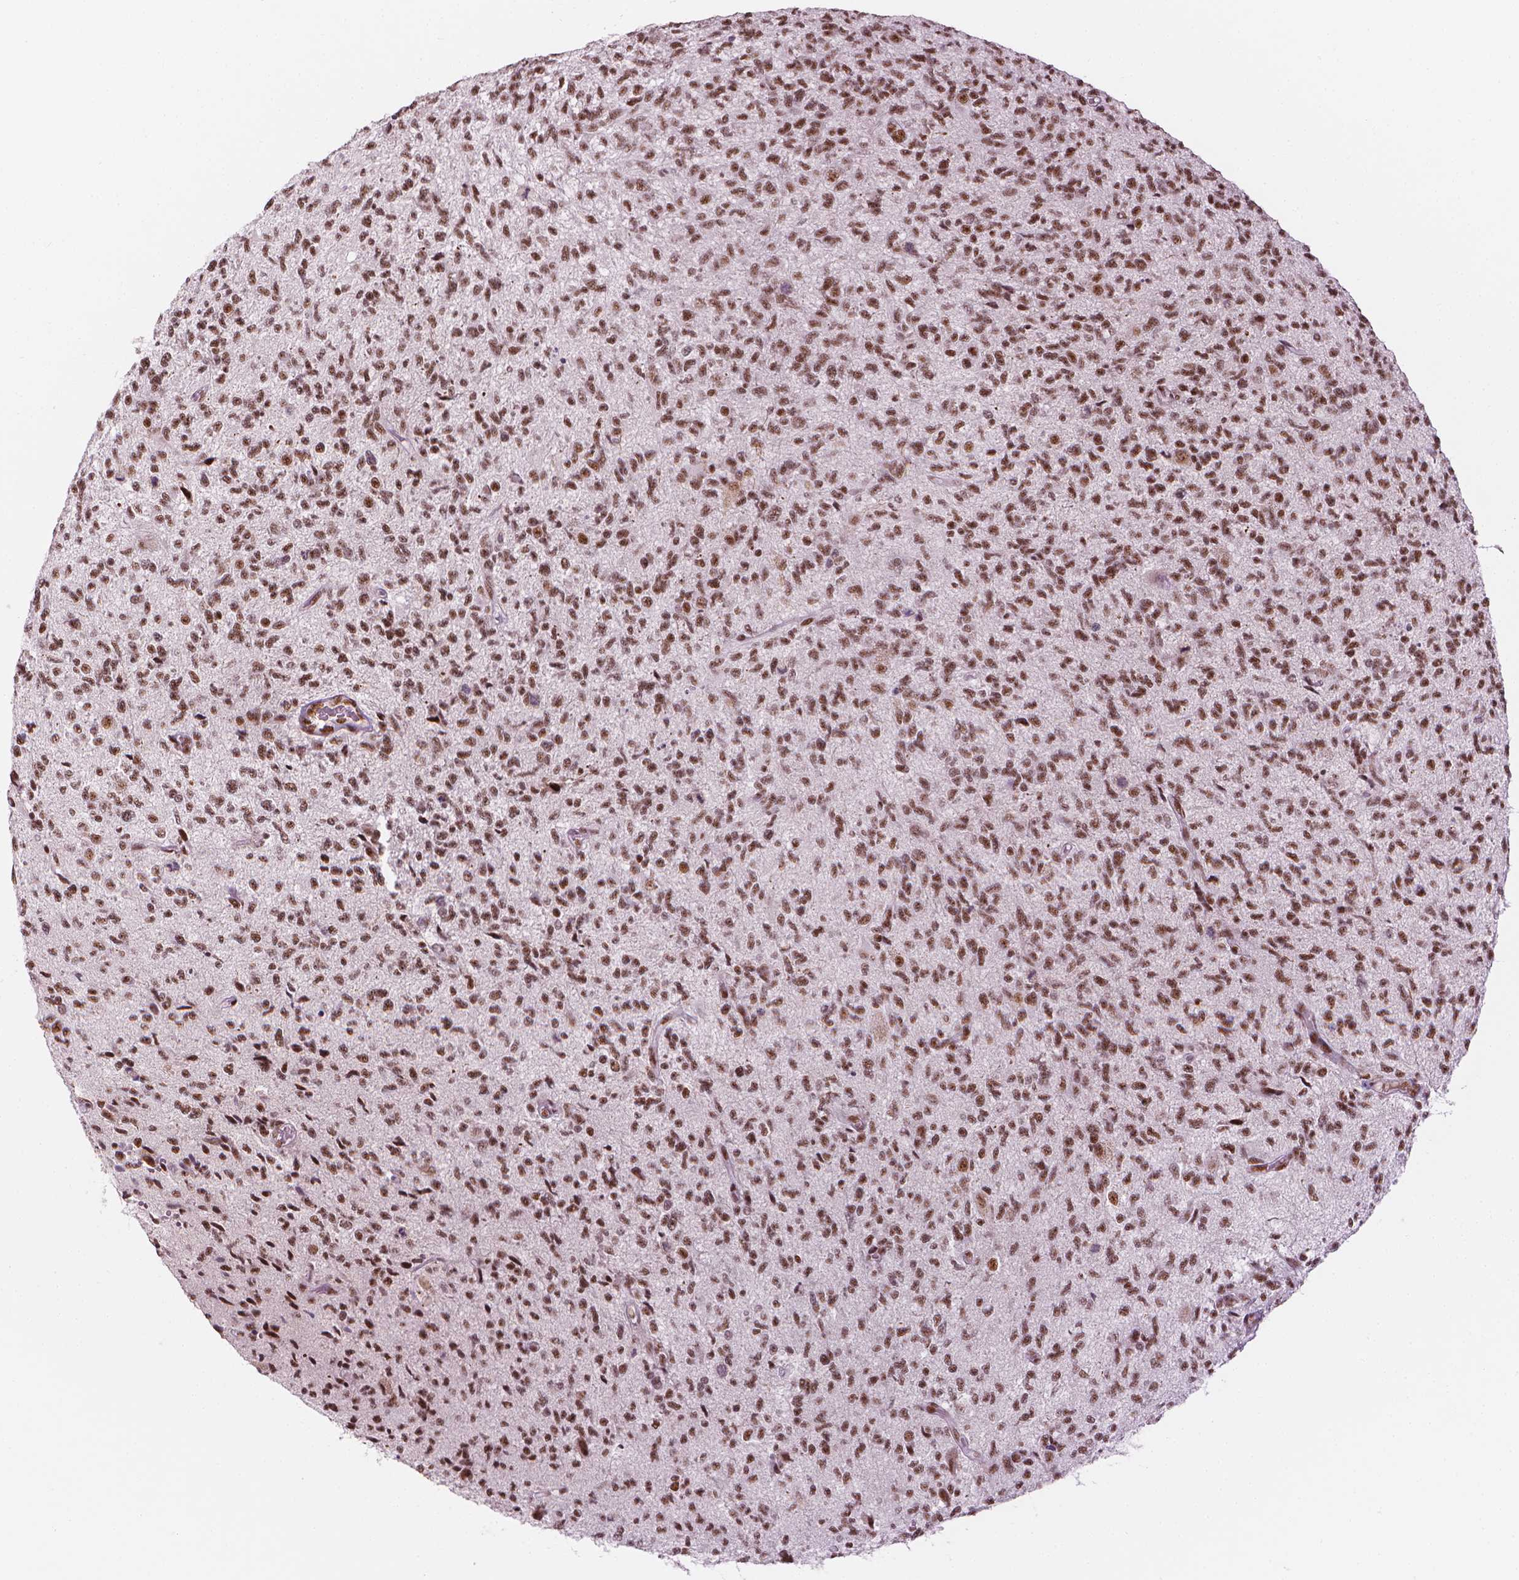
{"staining": {"intensity": "moderate", "quantity": ">75%", "location": "nuclear"}, "tissue": "glioma", "cell_type": "Tumor cells", "image_type": "cancer", "snomed": [{"axis": "morphology", "description": "Glioma, malignant, High grade"}, {"axis": "topography", "description": "Brain"}], "caption": "Brown immunohistochemical staining in high-grade glioma (malignant) exhibits moderate nuclear expression in about >75% of tumor cells.", "gene": "ELF2", "patient": {"sex": "male", "age": 56}}